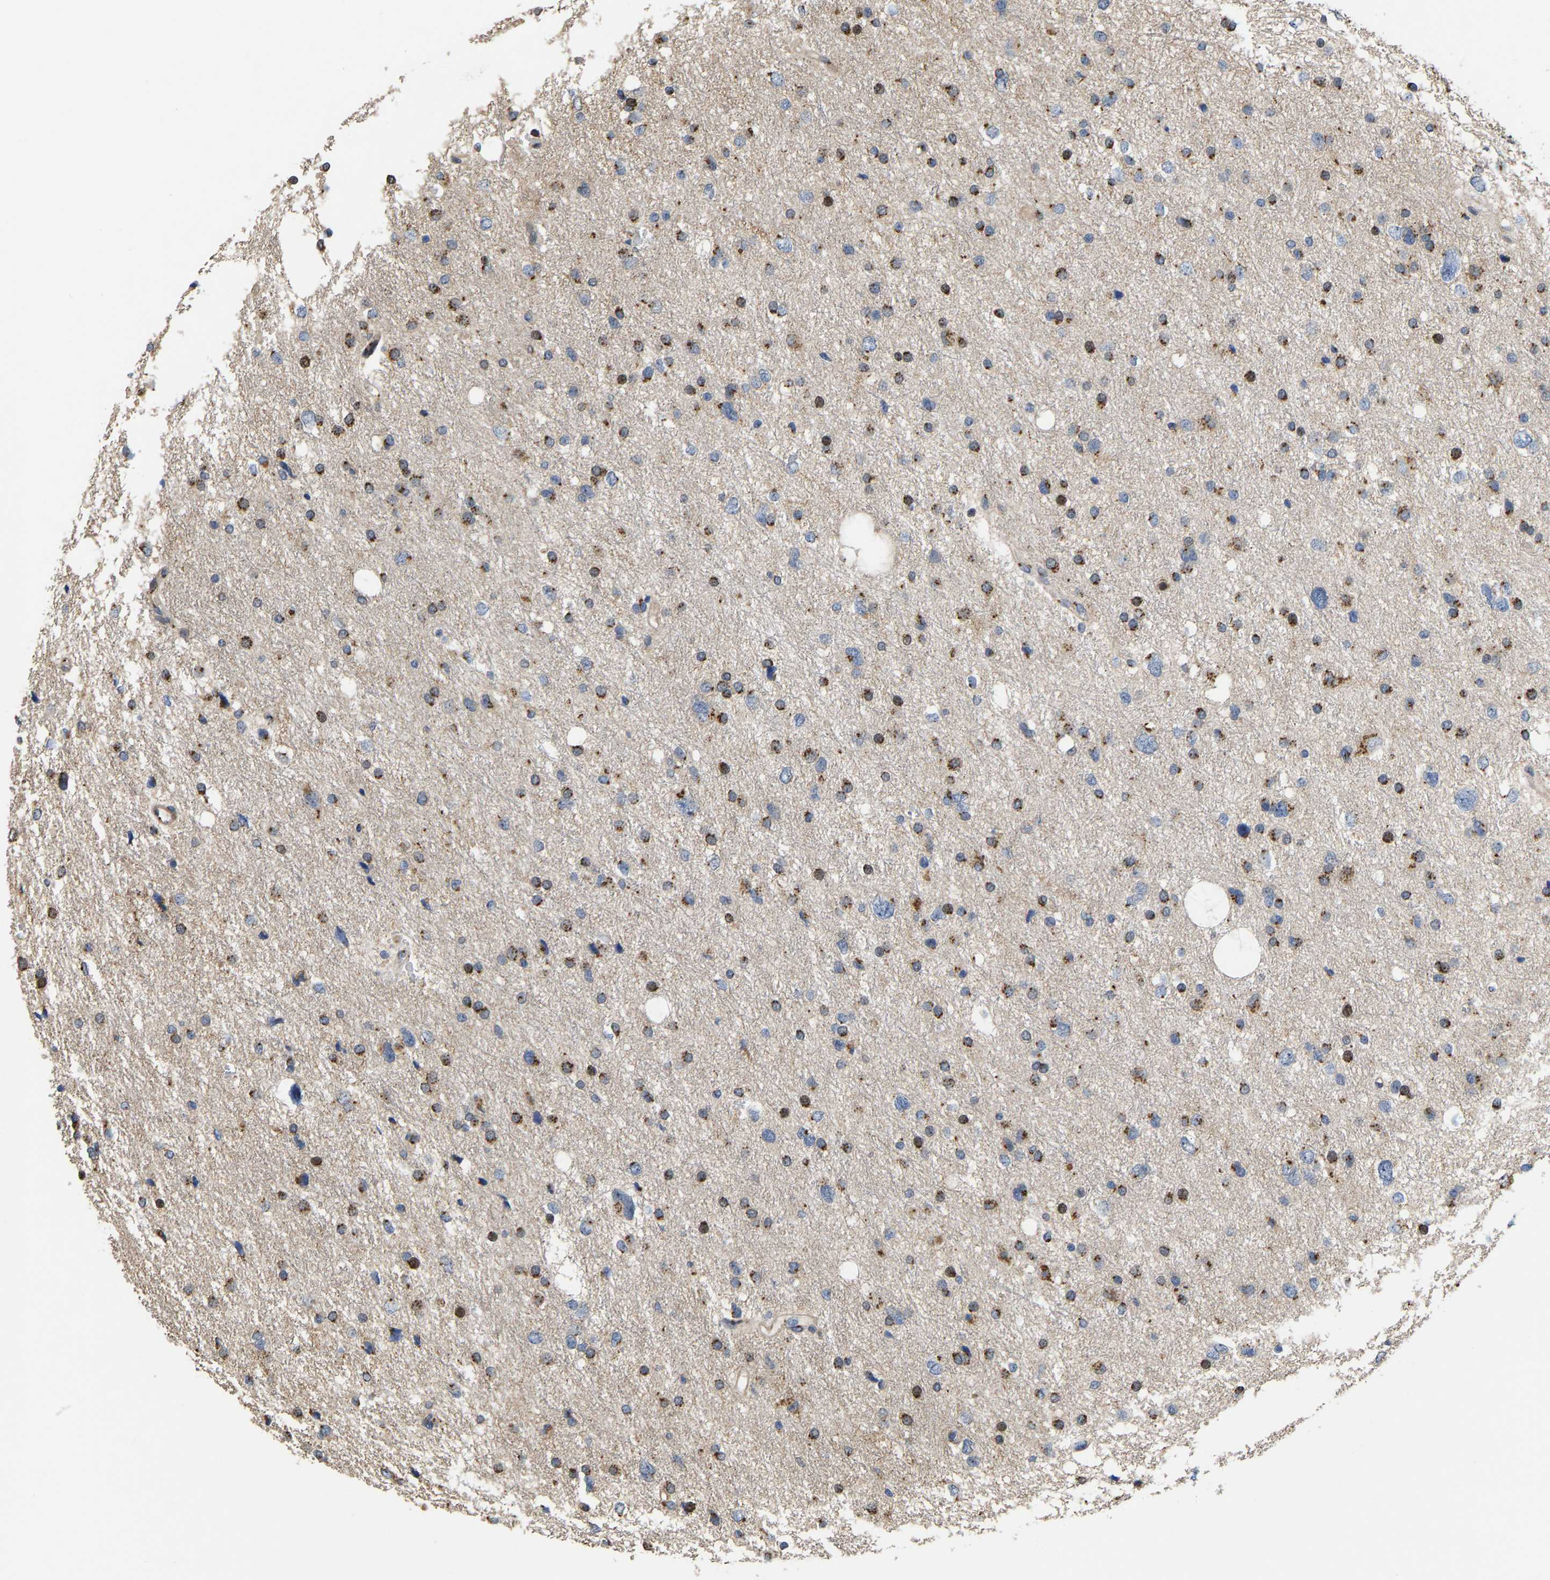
{"staining": {"intensity": "moderate", "quantity": ">75%", "location": "cytoplasmic/membranous"}, "tissue": "glioma", "cell_type": "Tumor cells", "image_type": "cancer", "snomed": [{"axis": "morphology", "description": "Glioma, malignant, Low grade"}, {"axis": "topography", "description": "Brain"}], "caption": "Protein analysis of malignant glioma (low-grade) tissue shows moderate cytoplasmic/membranous expression in about >75% of tumor cells. (DAB (3,3'-diaminobenzidine) IHC with brightfield microscopy, high magnification).", "gene": "YIPF4", "patient": {"sex": "female", "age": 37}}